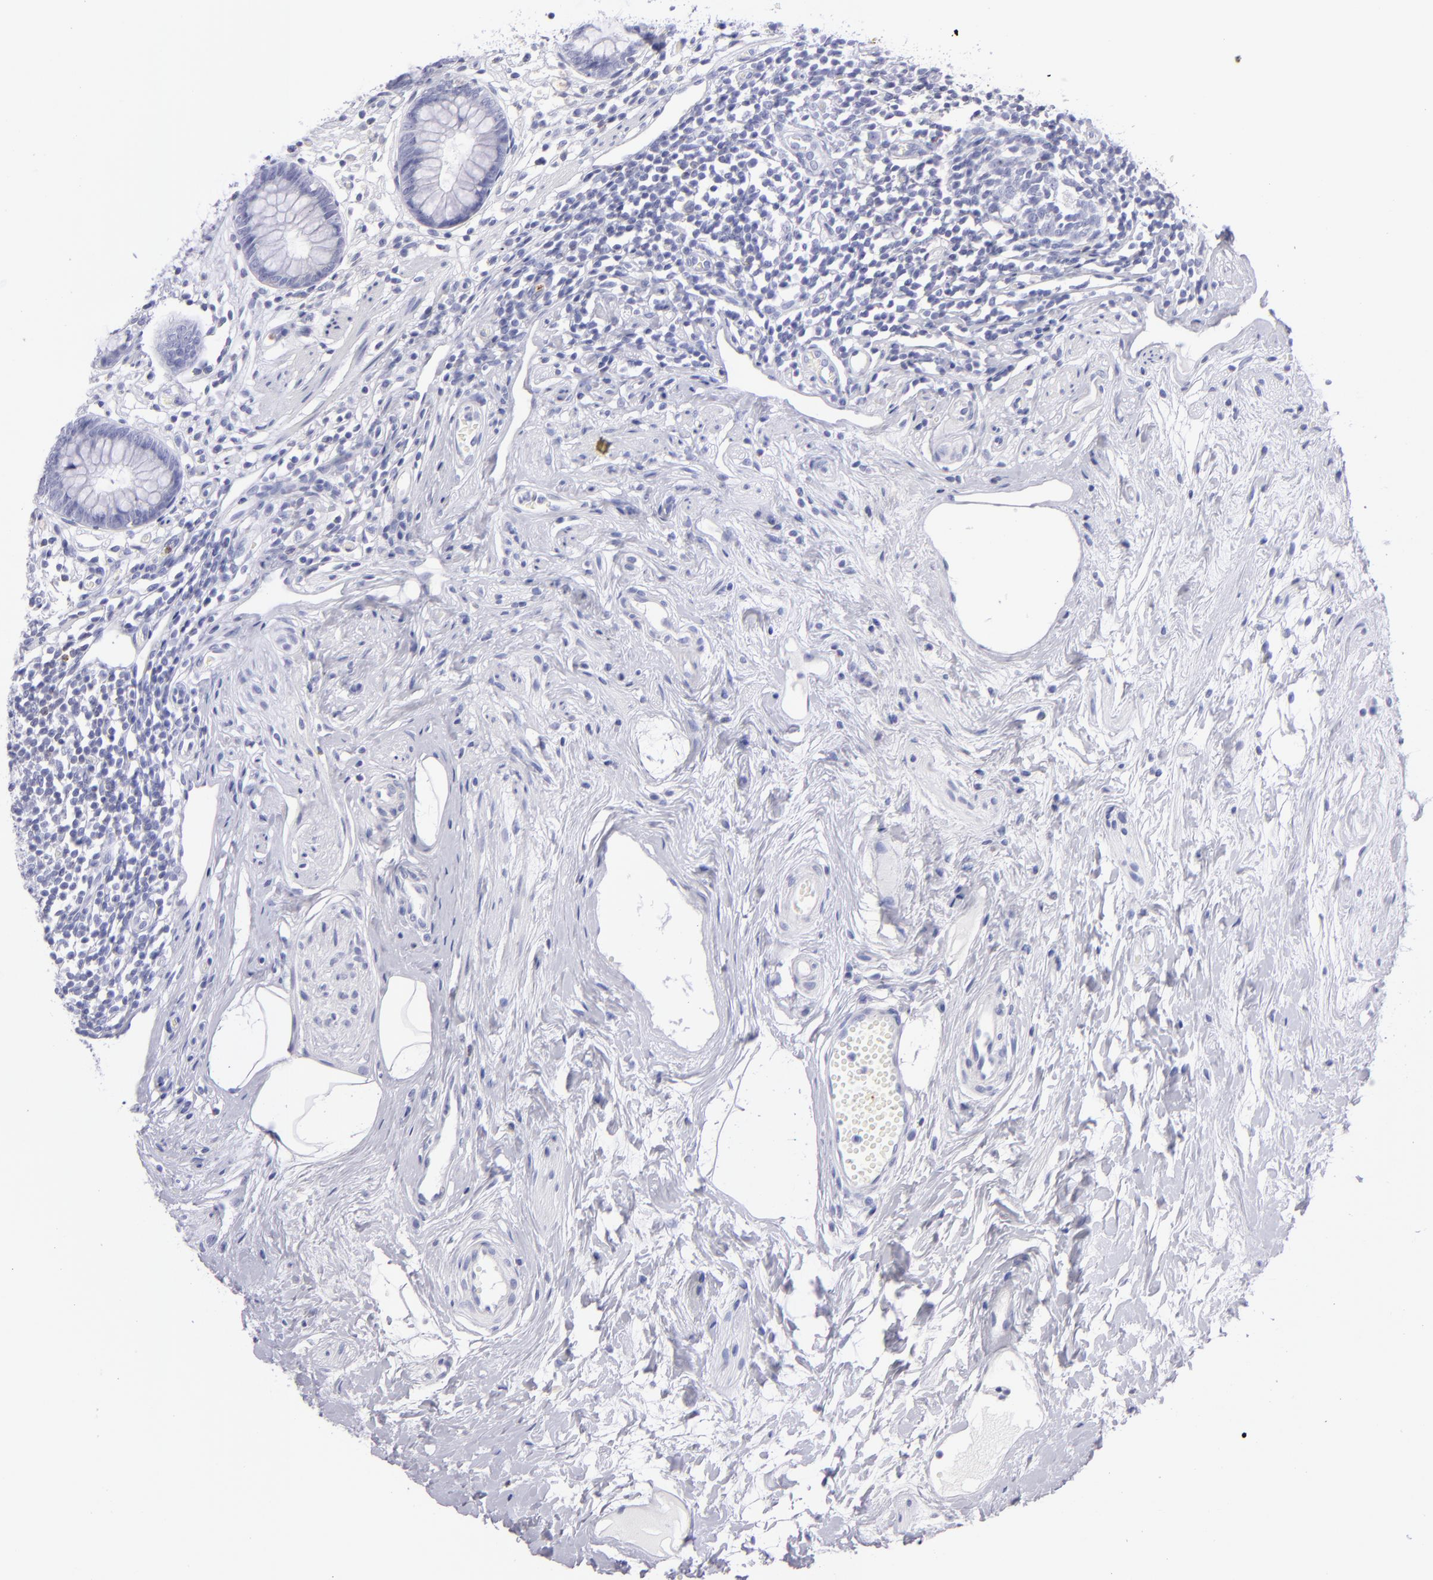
{"staining": {"intensity": "negative", "quantity": "none", "location": "none"}, "tissue": "appendix", "cell_type": "Glandular cells", "image_type": "normal", "snomed": [{"axis": "morphology", "description": "Normal tissue, NOS"}, {"axis": "topography", "description": "Appendix"}], "caption": "There is no significant staining in glandular cells of appendix. (DAB (3,3'-diaminobenzidine) immunohistochemistry (IHC) visualized using brightfield microscopy, high magnification).", "gene": "PRF1", "patient": {"sex": "male", "age": 38}}